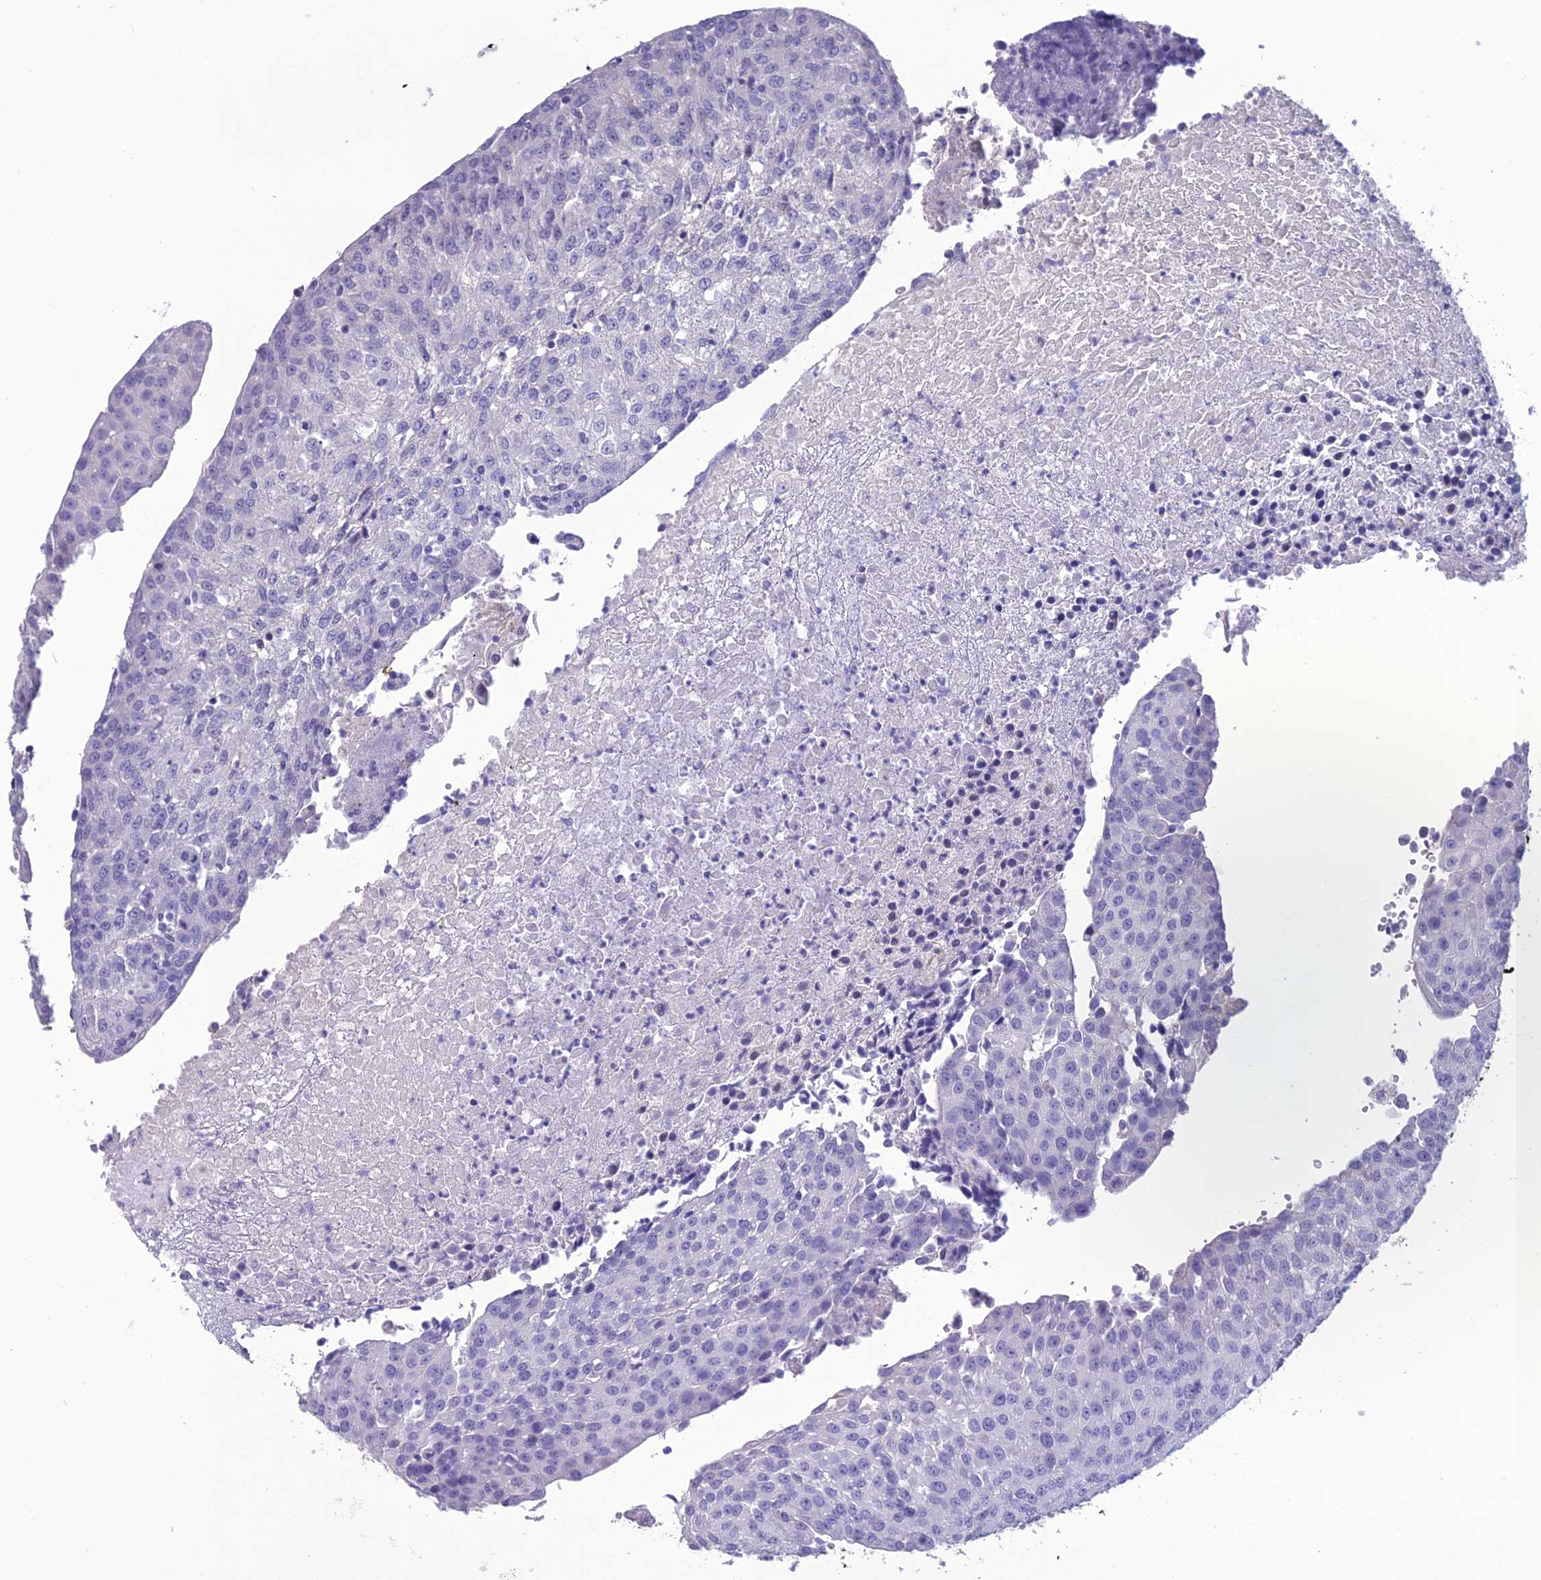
{"staining": {"intensity": "negative", "quantity": "none", "location": "none"}, "tissue": "urothelial cancer", "cell_type": "Tumor cells", "image_type": "cancer", "snomed": [{"axis": "morphology", "description": "Urothelial carcinoma, High grade"}, {"axis": "topography", "description": "Urinary bladder"}], "caption": "This is an immunohistochemistry photomicrograph of human urothelial cancer. There is no expression in tumor cells.", "gene": "OR56B1", "patient": {"sex": "female", "age": 85}}